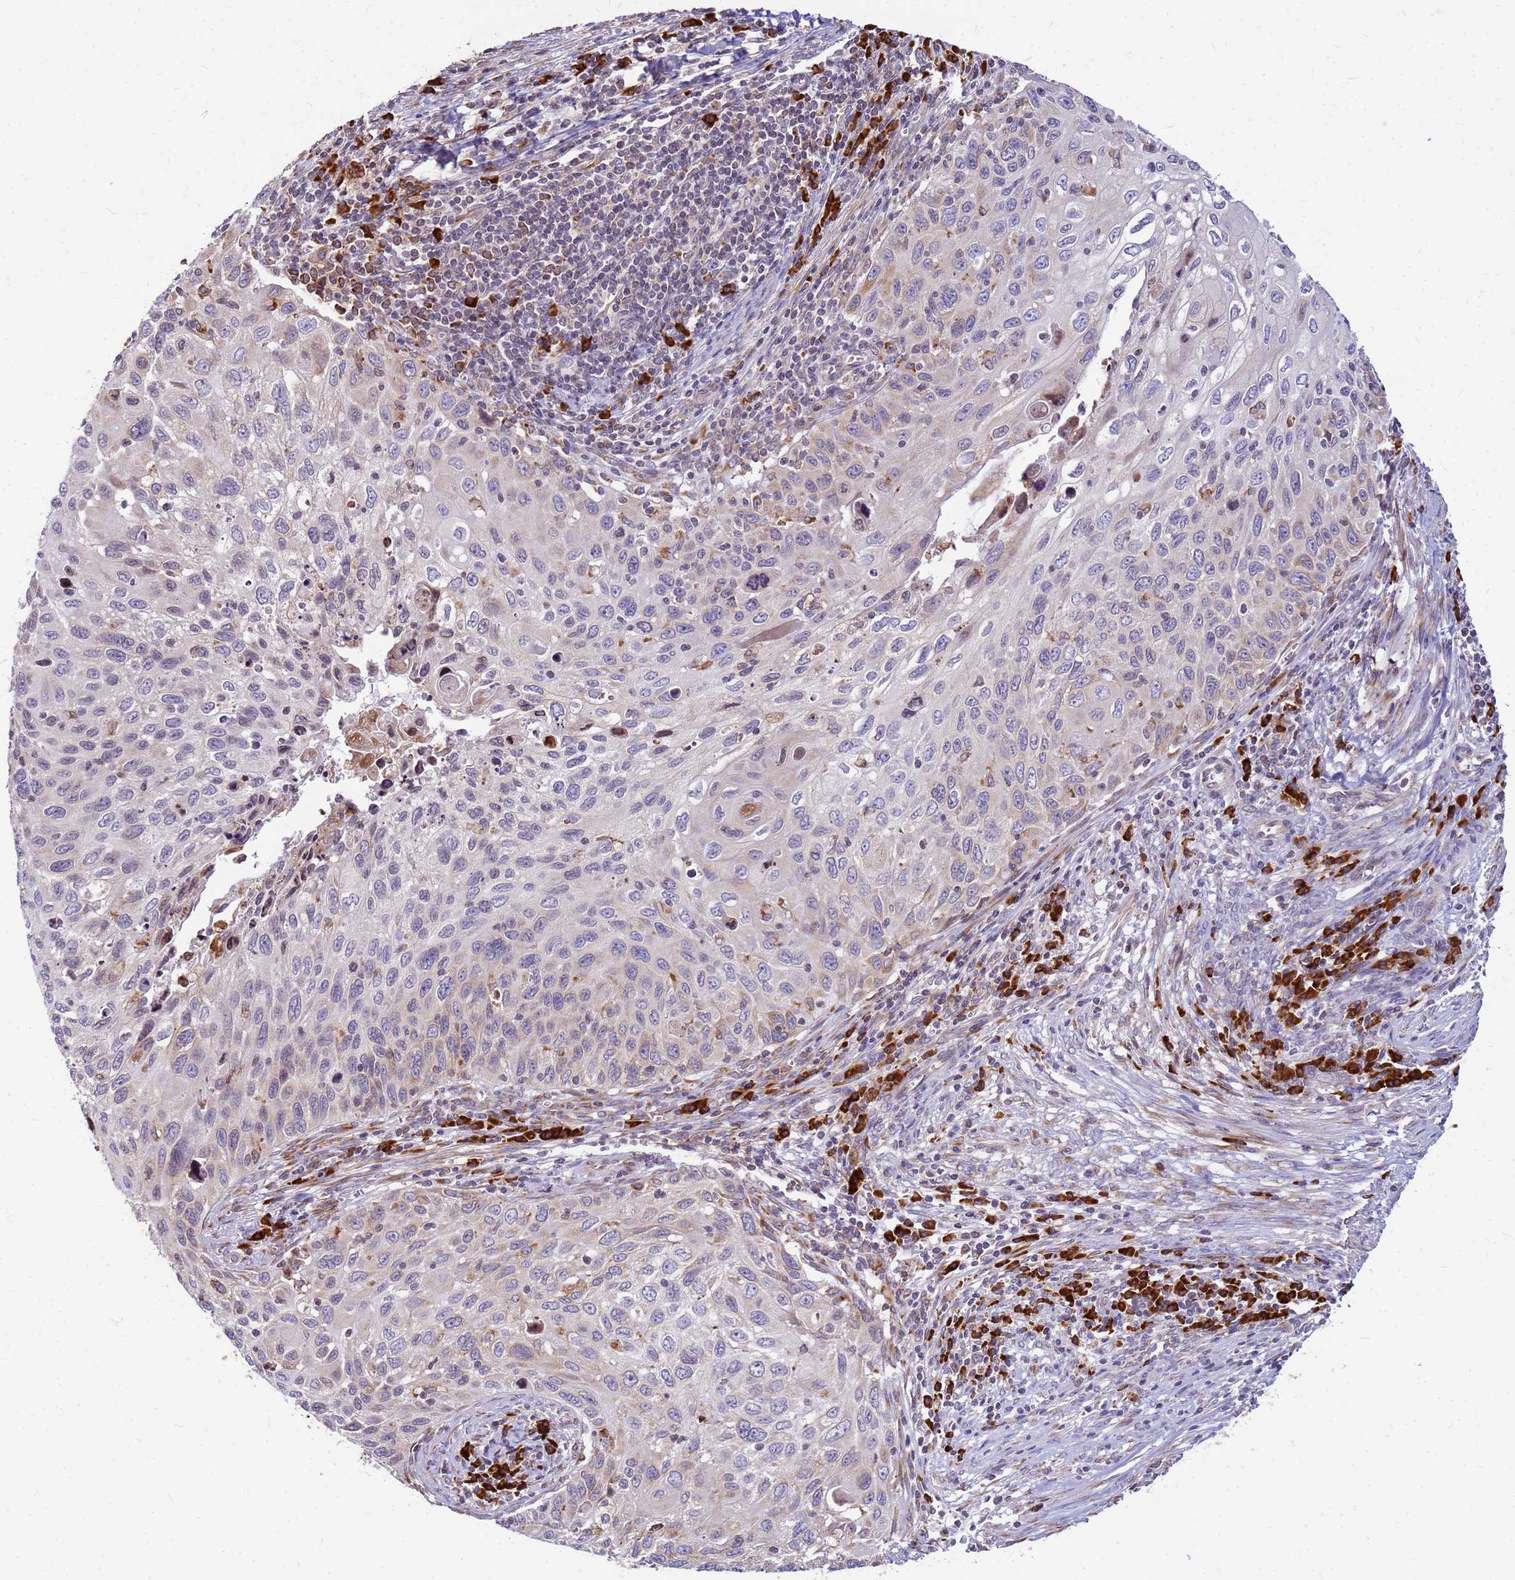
{"staining": {"intensity": "weak", "quantity": "<25%", "location": "cytoplasmic/membranous"}, "tissue": "cervical cancer", "cell_type": "Tumor cells", "image_type": "cancer", "snomed": [{"axis": "morphology", "description": "Squamous cell carcinoma, NOS"}, {"axis": "topography", "description": "Cervix"}], "caption": "Cervical squamous cell carcinoma stained for a protein using immunohistochemistry displays no positivity tumor cells.", "gene": "SSR4", "patient": {"sex": "female", "age": 70}}